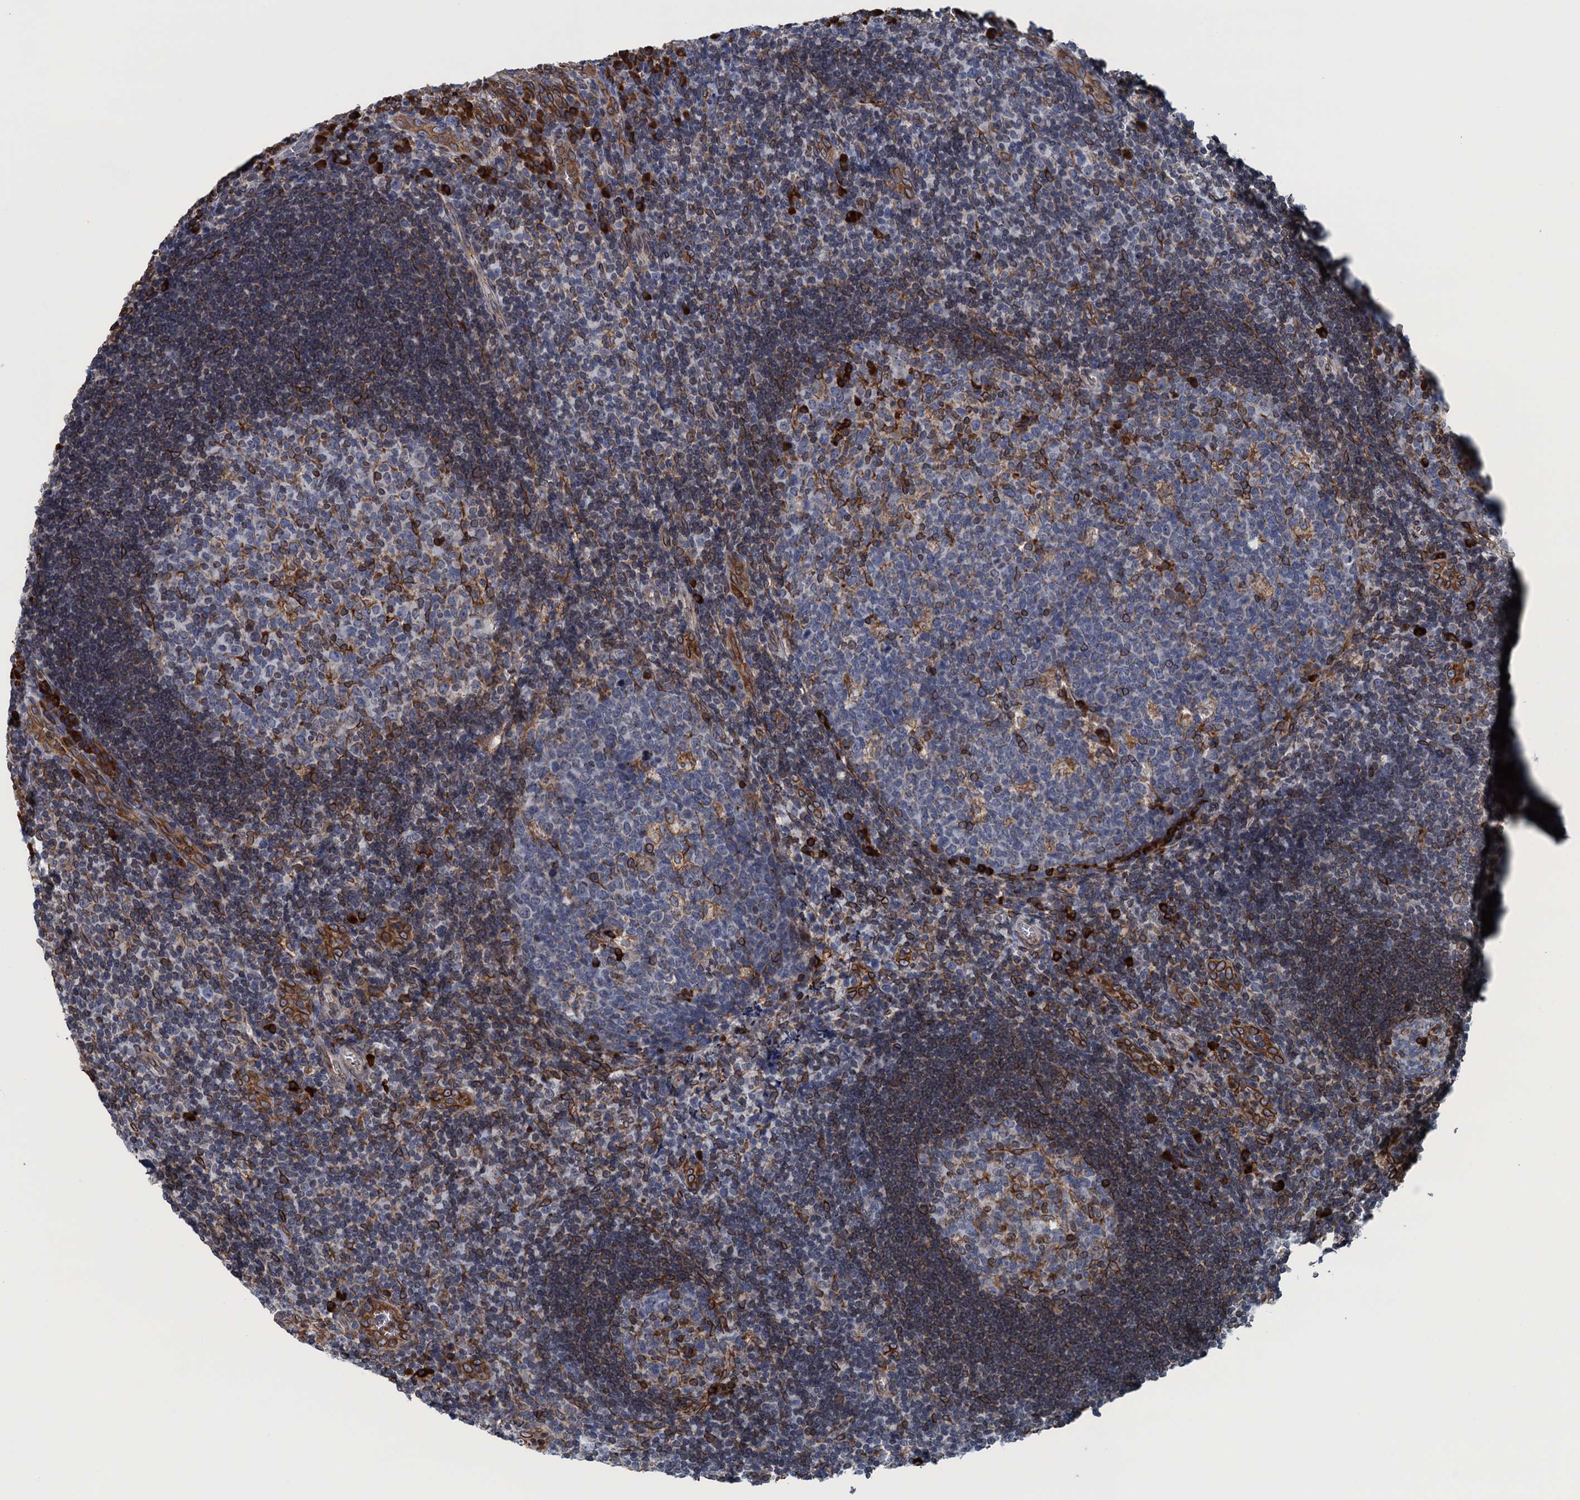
{"staining": {"intensity": "strong", "quantity": "25%-75%", "location": "cytoplasmic/membranous"}, "tissue": "tonsil", "cell_type": "Germinal center cells", "image_type": "normal", "snomed": [{"axis": "morphology", "description": "Normal tissue, NOS"}, {"axis": "topography", "description": "Tonsil"}], "caption": "Strong cytoplasmic/membranous expression for a protein is appreciated in approximately 25%-75% of germinal center cells of normal tonsil using IHC.", "gene": "TMEM205", "patient": {"sex": "male", "age": 17}}